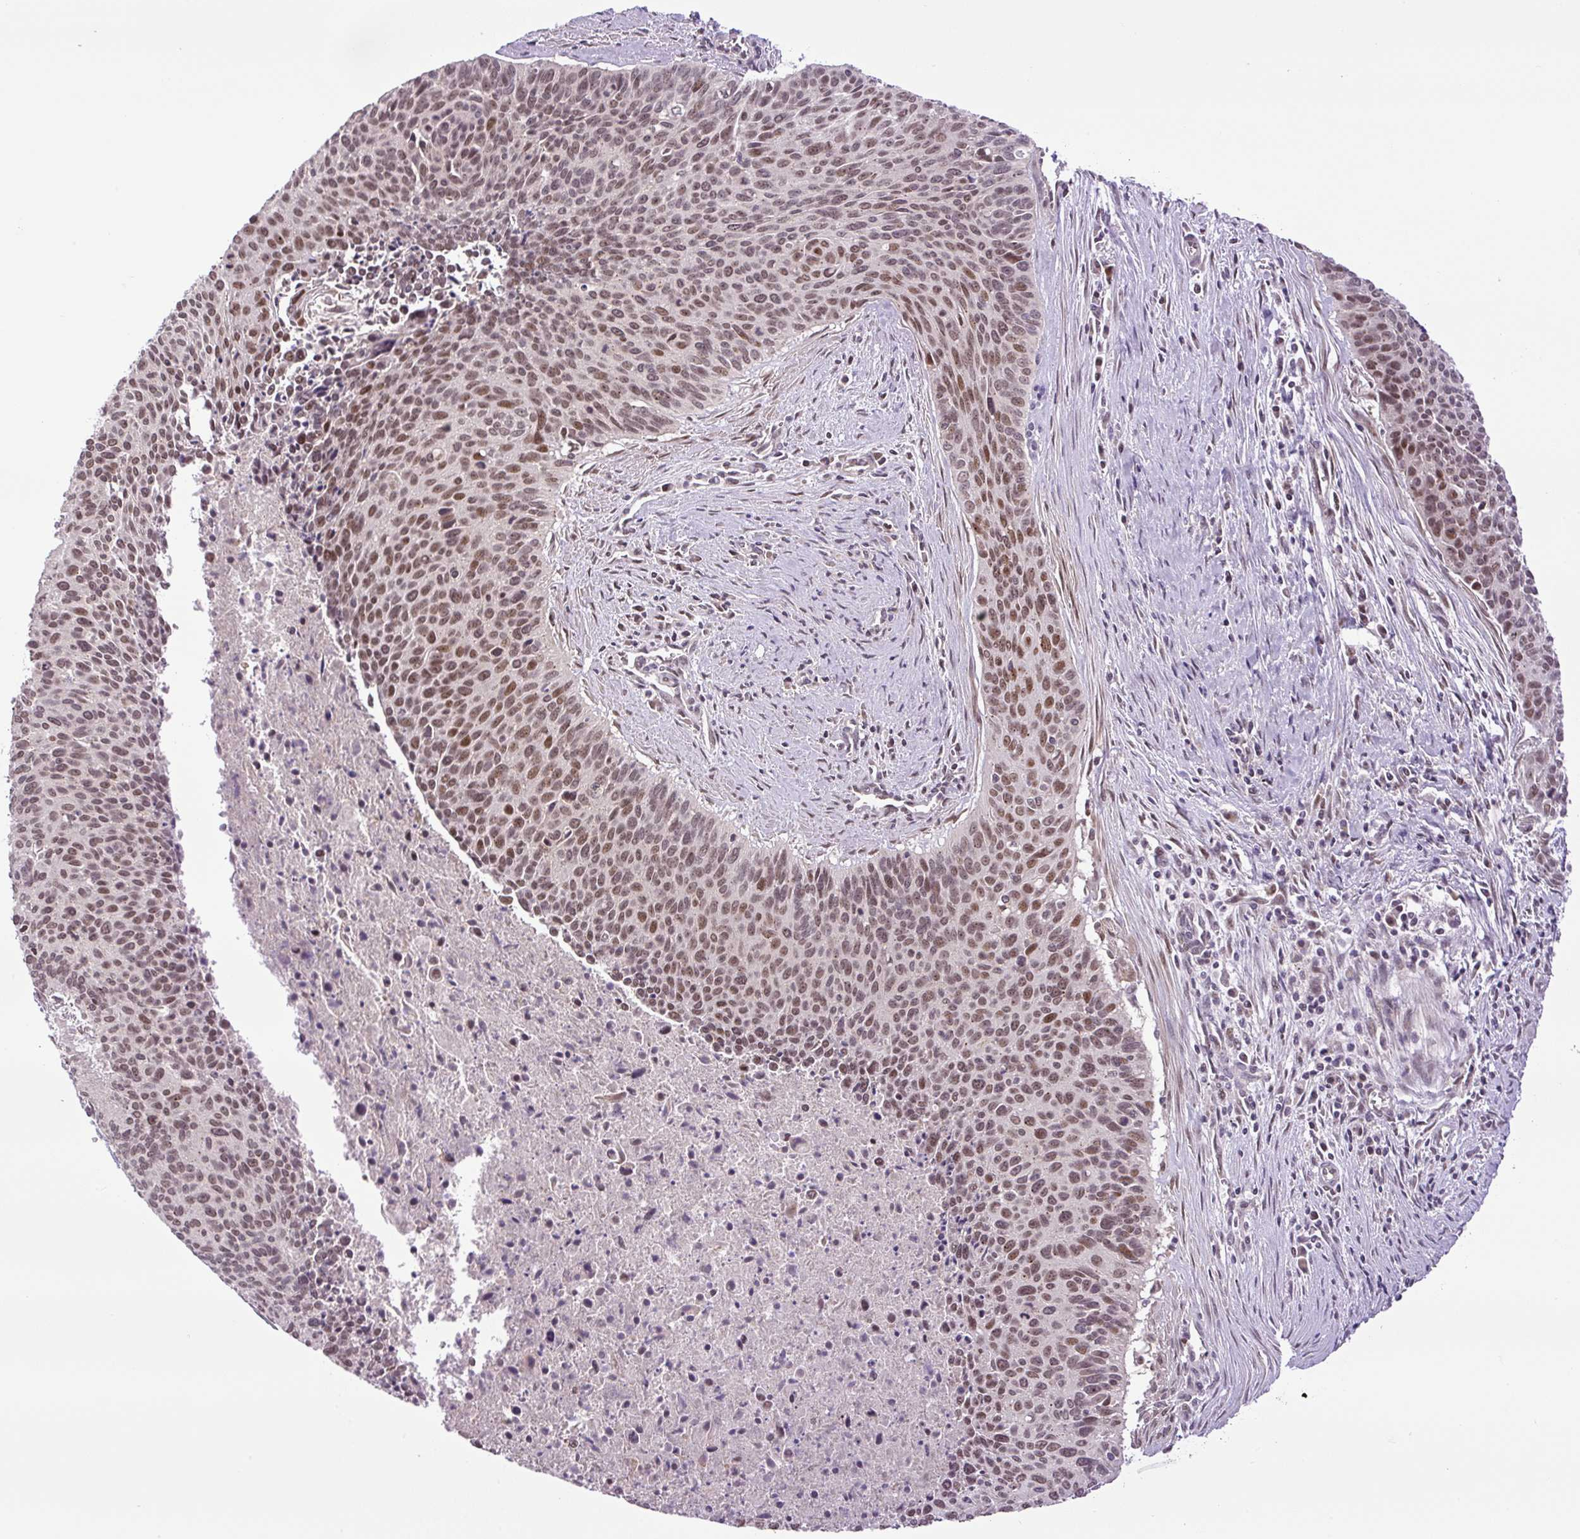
{"staining": {"intensity": "moderate", "quantity": ">75%", "location": "nuclear"}, "tissue": "cervical cancer", "cell_type": "Tumor cells", "image_type": "cancer", "snomed": [{"axis": "morphology", "description": "Squamous cell carcinoma, NOS"}, {"axis": "topography", "description": "Cervix"}], "caption": "Brown immunohistochemical staining in squamous cell carcinoma (cervical) displays moderate nuclear staining in approximately >75% of tumor cells.", "gene": "KPNA1", "patient": {"sex": "female", "age": 55}}